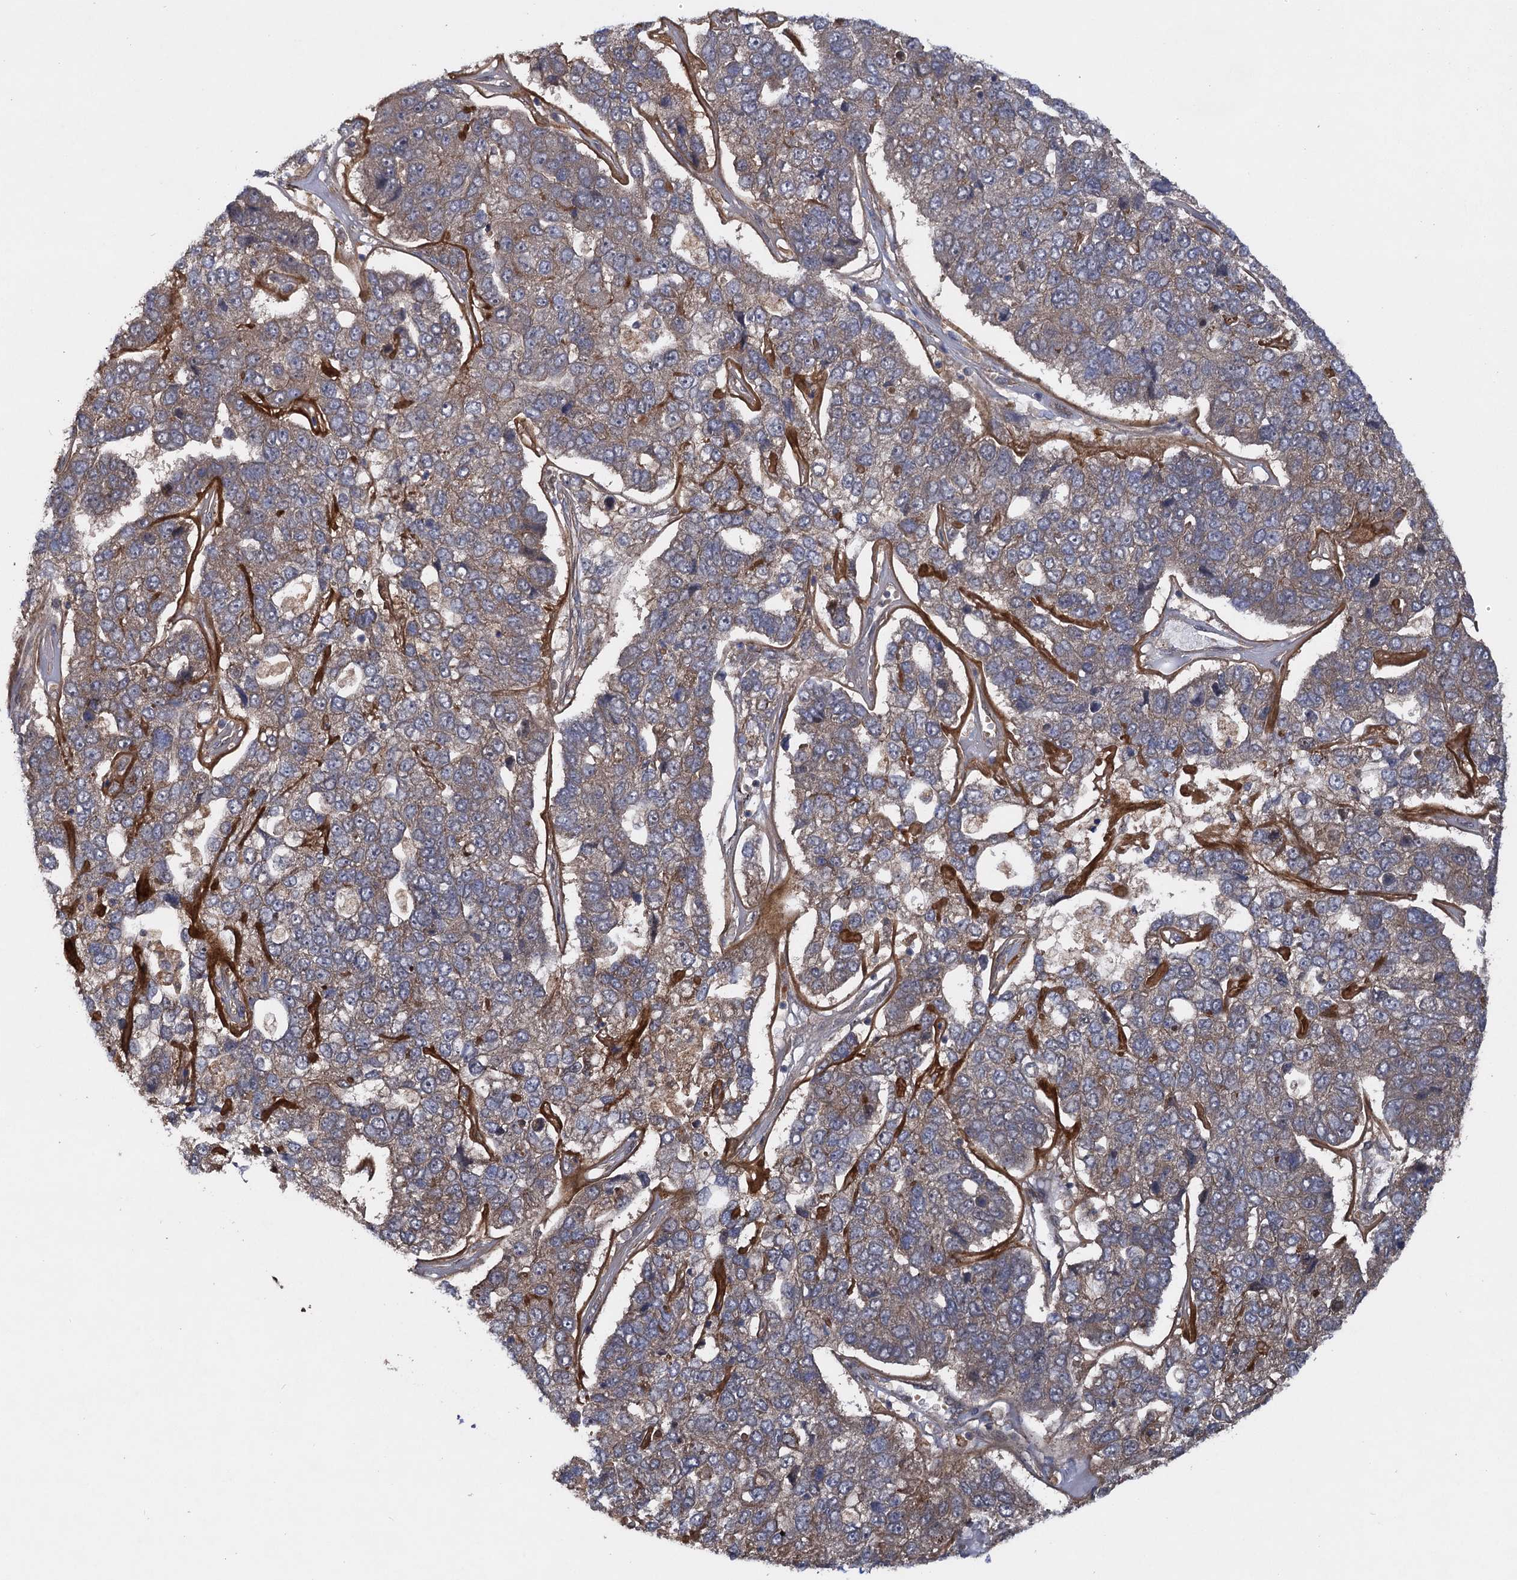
{"staining": {"intensity": "weak", "quantity": "25%-75%", "location": "cytoplasmic/membranous"}, "tissue": "pancreatic cancer", "cell_type": "Tumor cells", "image_type": "cancer", "snomed": [{"axis": "morphology", "description": "Adenocarcinoma, NOS"}, {"axis": "topography", "description": "Pancreas"}], "caption": "Protein staining displays weak cytoplasmic/membranous expression in about 25%-75% of tumor cells in pancreatic cancer (adenocarcinoma). (DAB (3,3'-diaminobenzidine) IHC with brightfield microscopy, high magnification).", "gene": "HAUS1", "patient": {"sex": "female", "age": 61}}